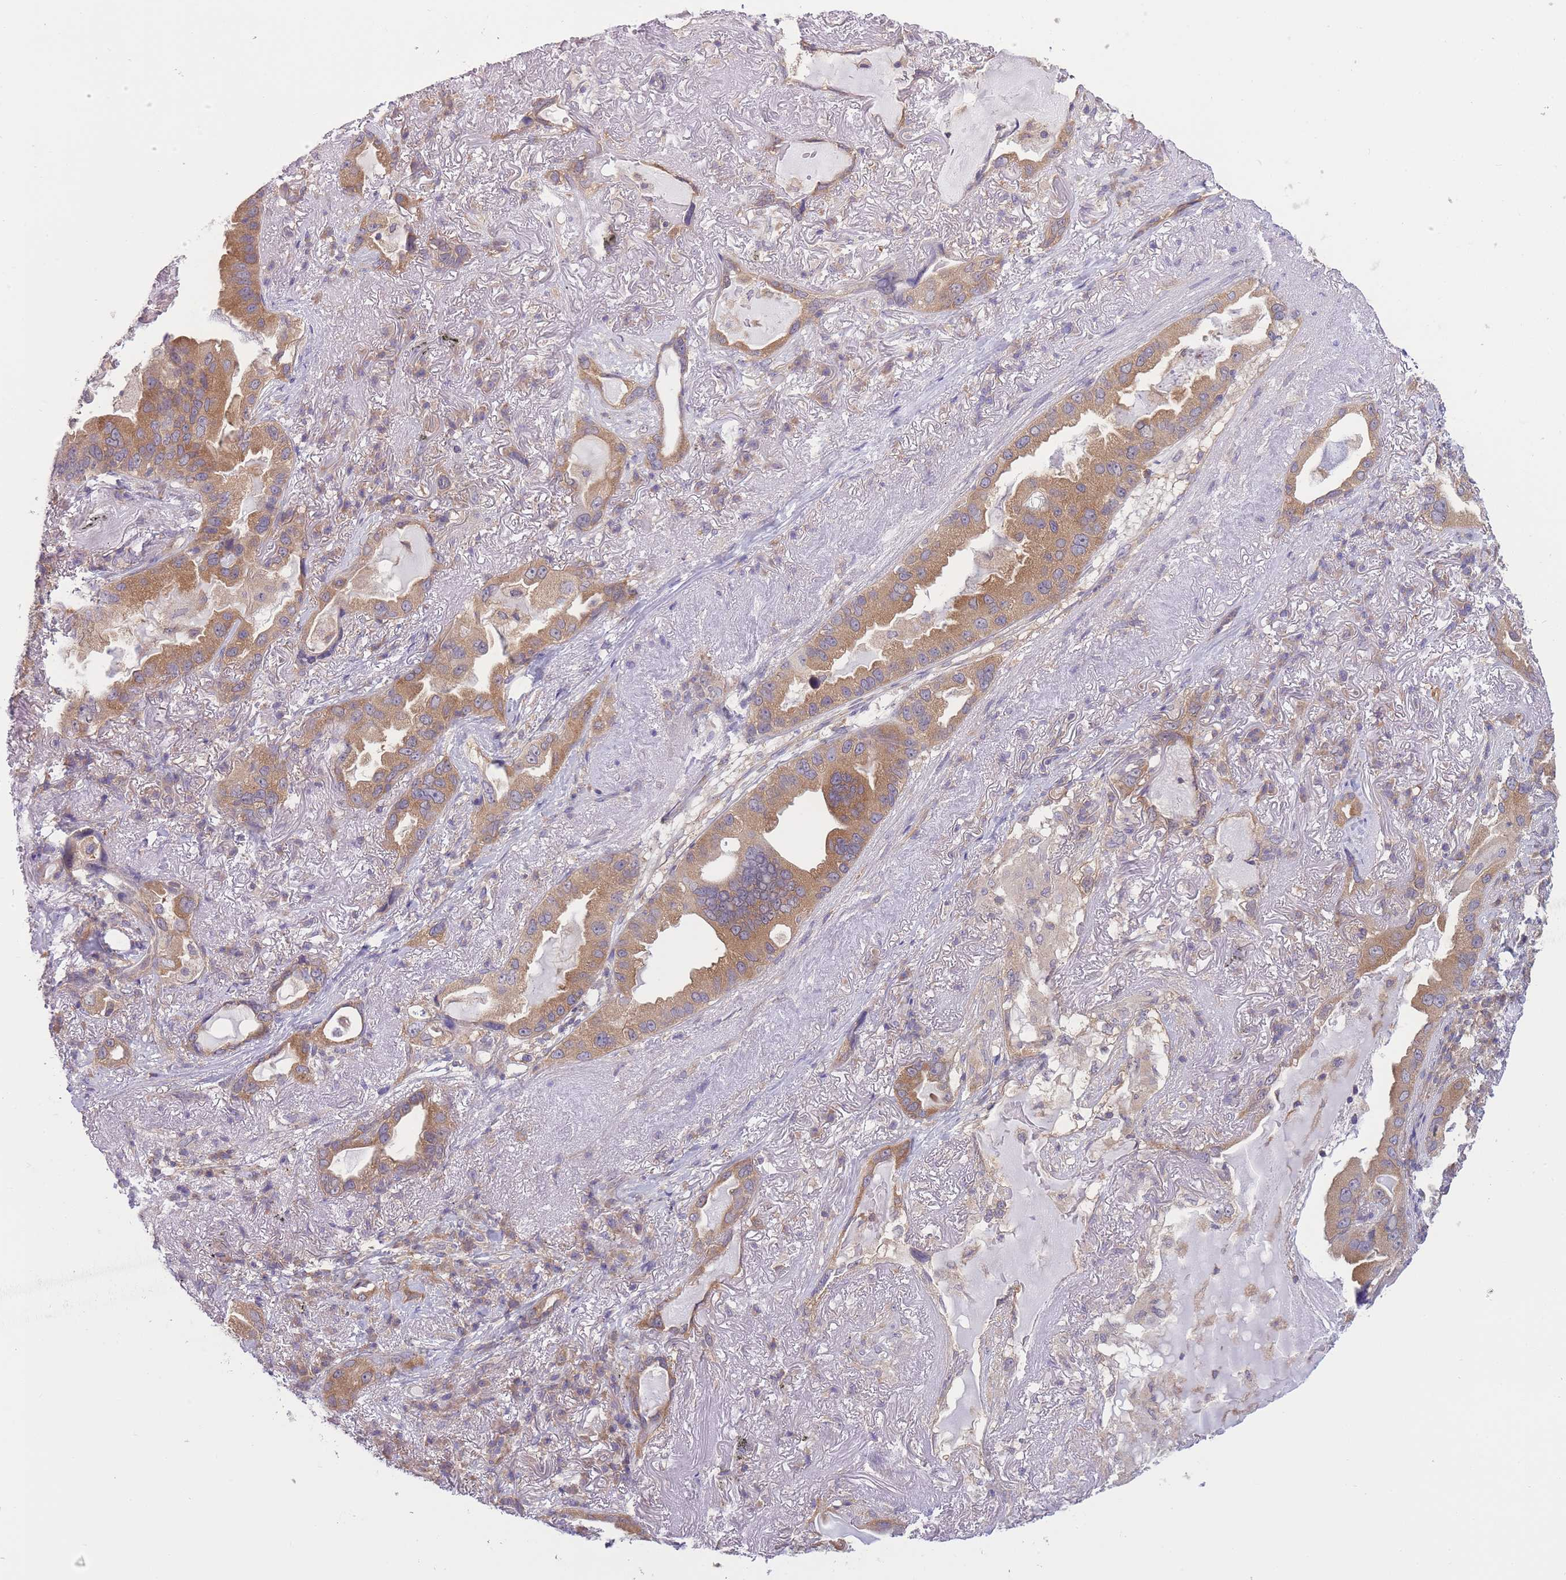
{"staining": {"intensity": "moderate", "quantity": ">75%", "location": "cytoplasmic/membranous"}, "tissue": "lung cancer", "cell_type": "Tumor cells", "image_type": "cancer", "snomed": [{"axis": "morphology", "description": "Adenocarcinoma, NOS"}, {"axis": "topography", "description": "Lung"}], "caption": "This image reveals IHC staining of lung cancer, with medium moderate cytoplasmic/membranous expression in about >75% of tumor cells.", "gene": "PFDN6", "patient": {"sex": "female", "age": 69}}